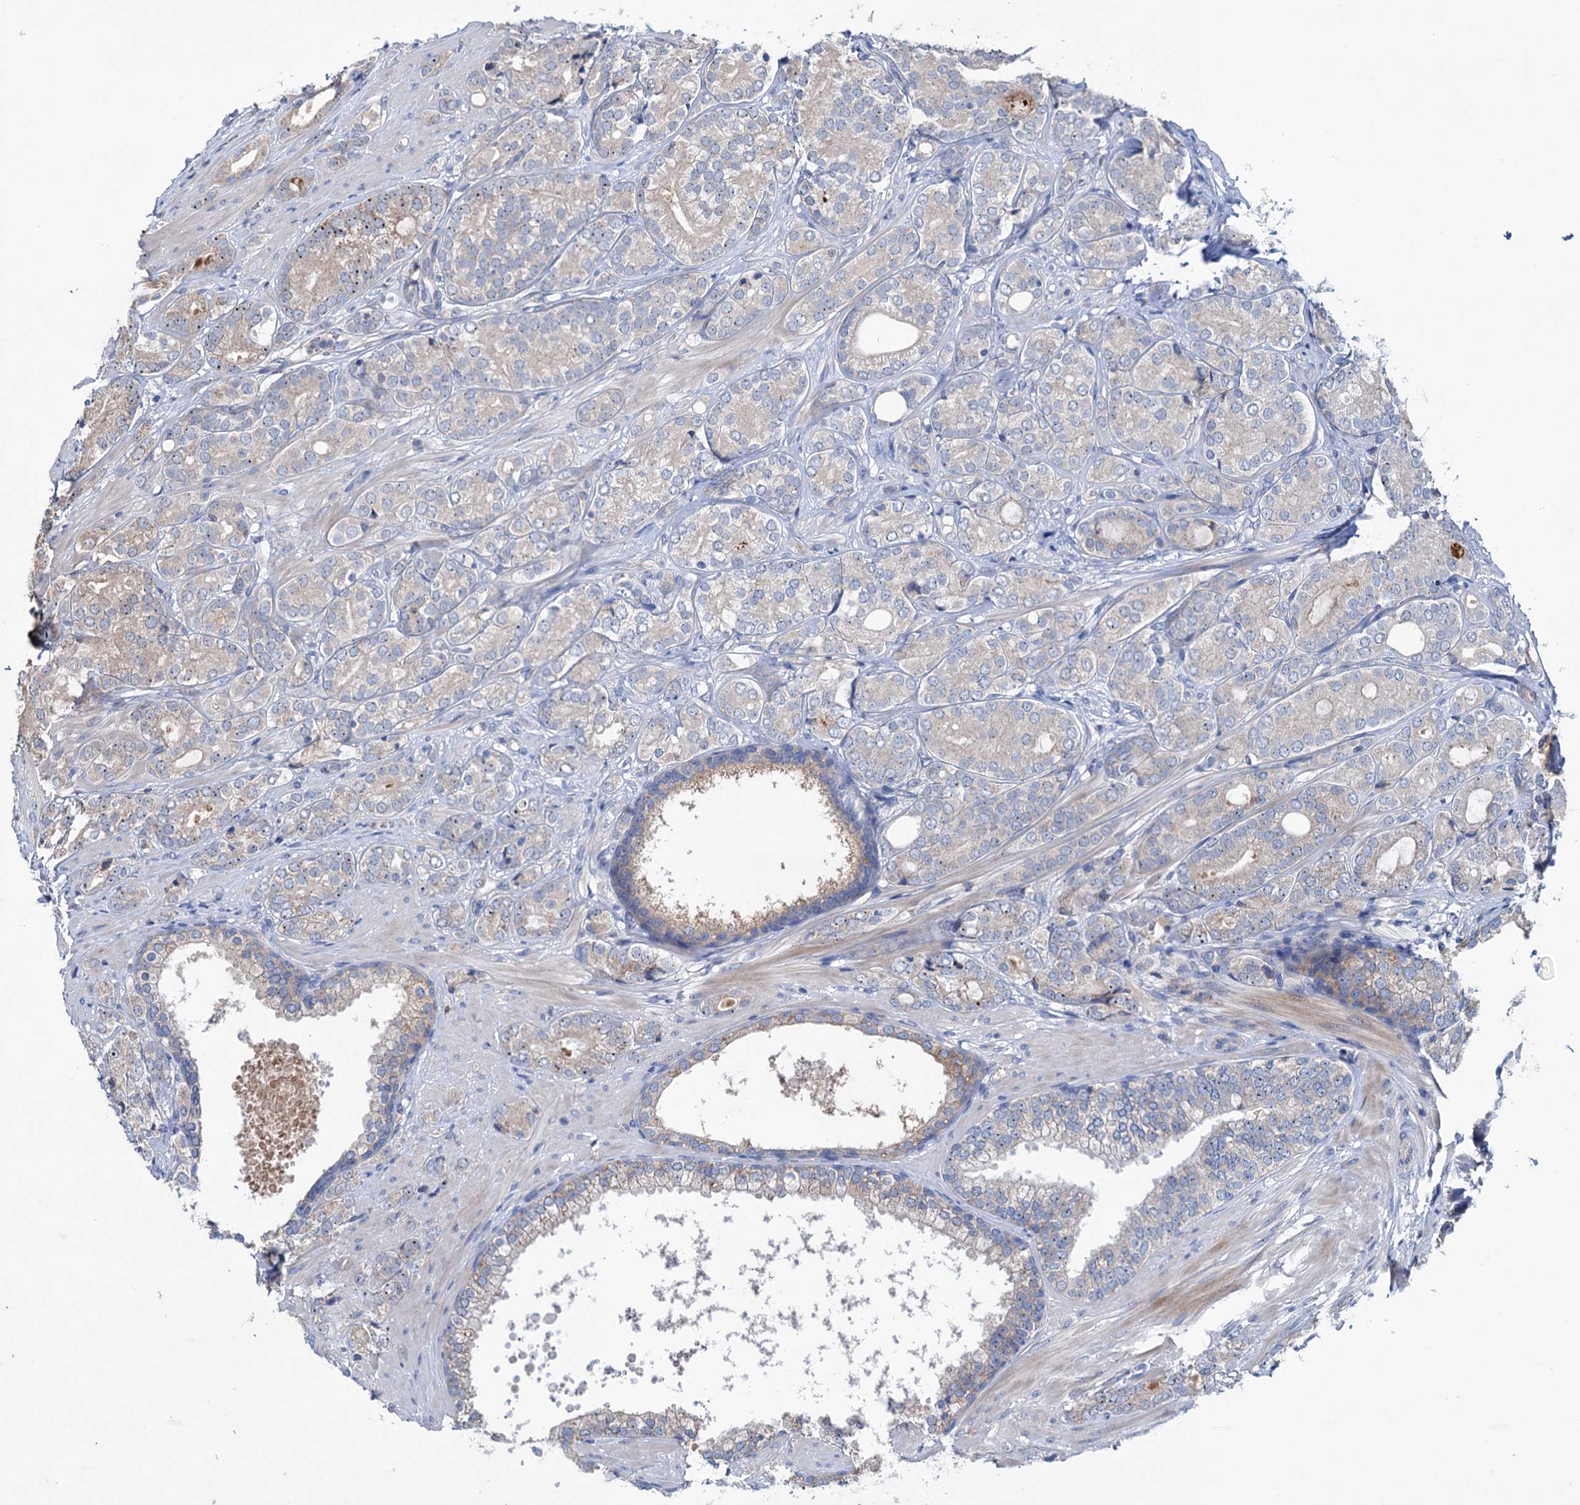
{"staining": {"intensity": "weak", "quantity": "<25%", "location": "cytoplasmic/membranous"}, "tissue": "prostate cancer", "cell_type": "Tumor cells", "image_type": "cancer", "snomed": [{"axis": "morphology", "description": "Adenocarcinoma, High grade"}, {"axis": "topography", "description": "Prostate"}], "caption": "DAB (3,3'-diaminobenzidine) immunohistochemical staining of human prostate high-grade adenocarcinoma reveals no significant staining in tumor cells.", "gene": "HTR3B", "patient": {"sex": "male", "age": 60}}